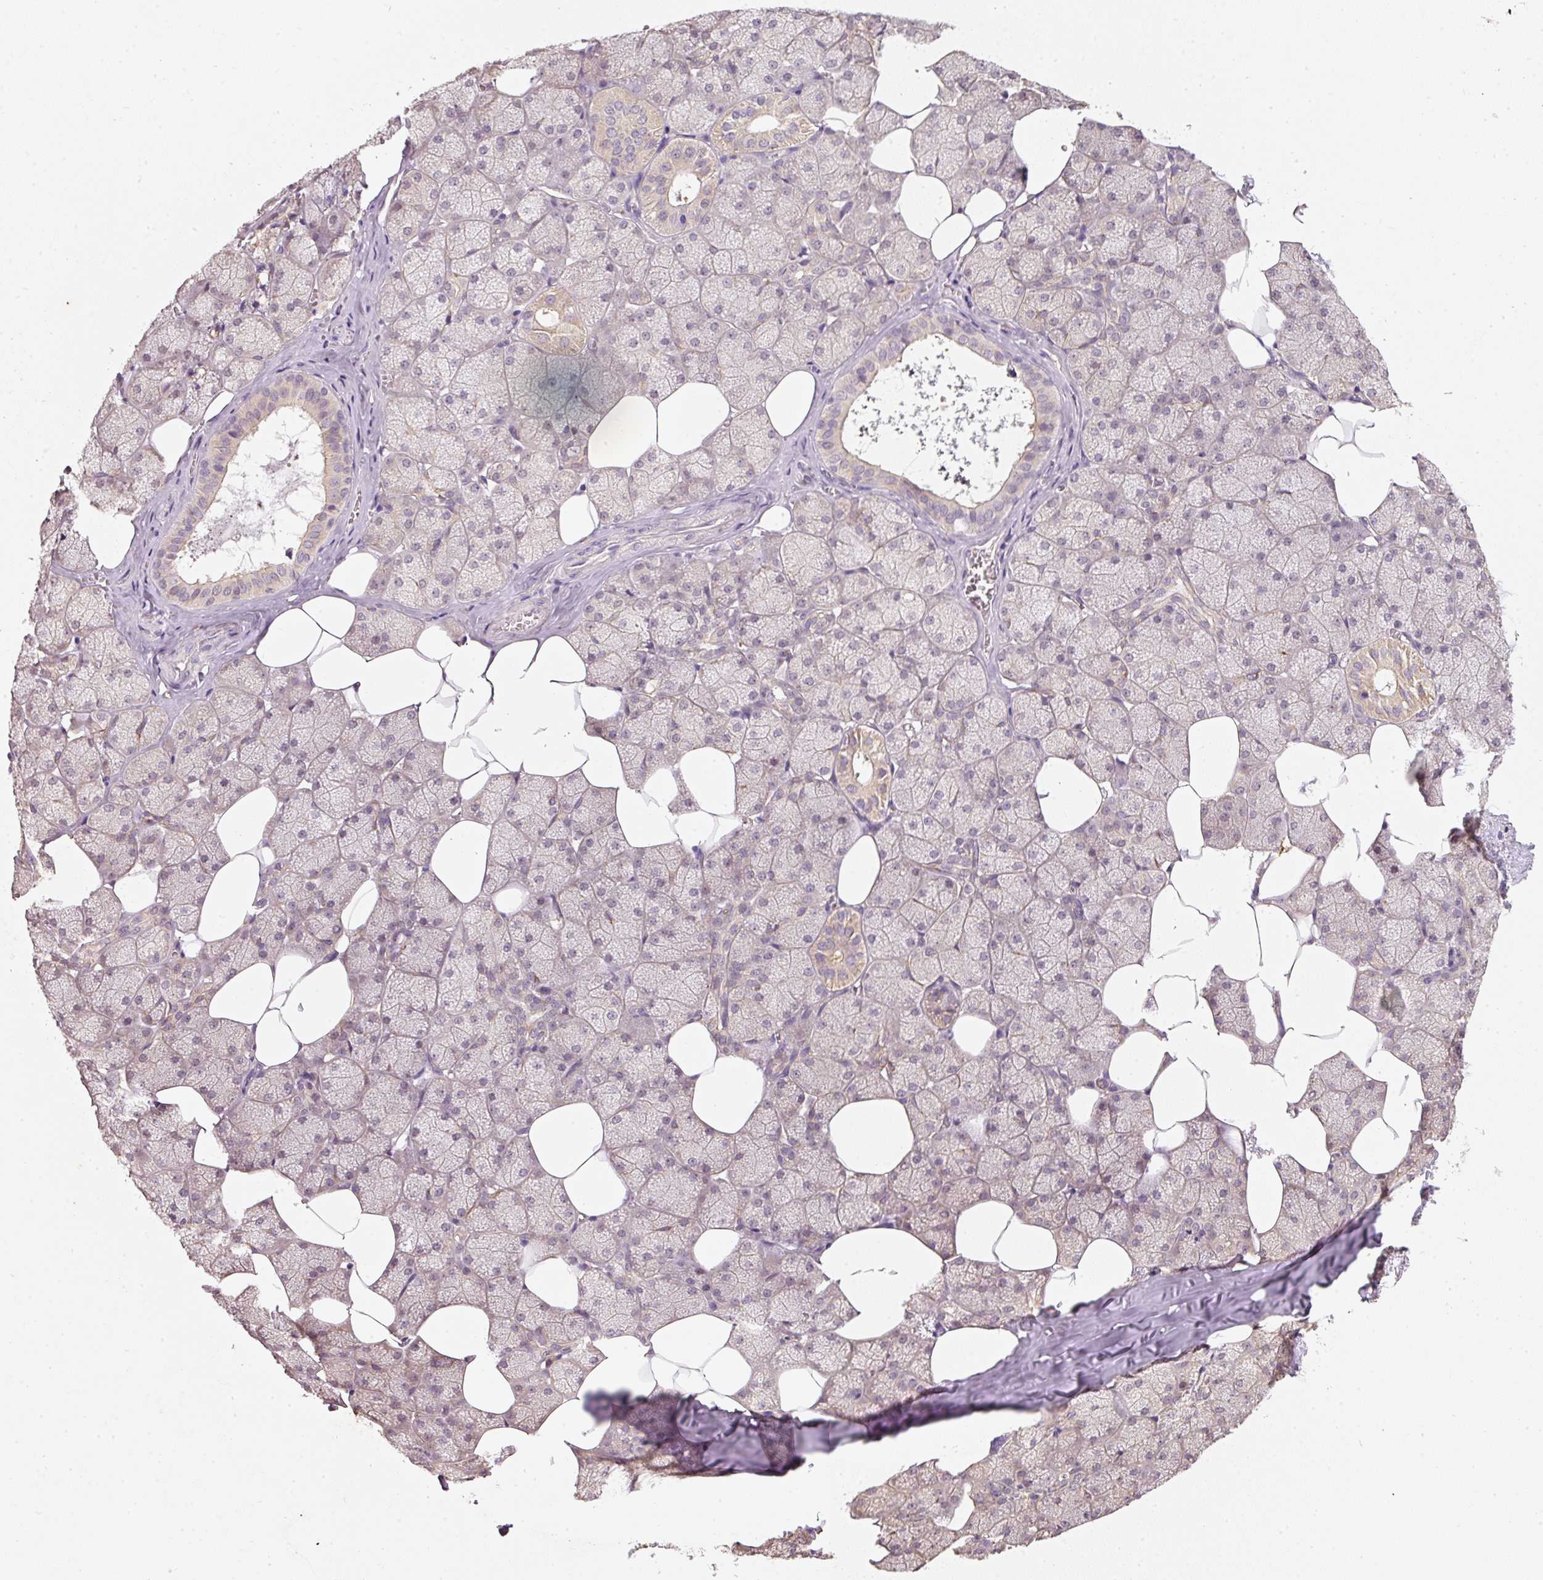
{"staining": {"intensity": "weak", "quantity": "<25%", "location": "cytoplasmic/membranous"}, "tissue": "salivary gland", "cell_type": "Glandular cells", "image_type": "normal", "snomed": [{"axis": "morphology", "description": "Normal tissue, NOS"}, {"axis": "topography", "description": "Salivary gland"}, {"axis": "topography", "description": "Peripheral nerve tissue"}], "caption": "IHC photomicrograph of benign salivary gland: human salivary gland stained with DAB demonstrates no significant protein staining in glandular cells. Nuclei are stained in blue.", "gene": "RGL2", "patient": {"sex": "male", "age": 38}}